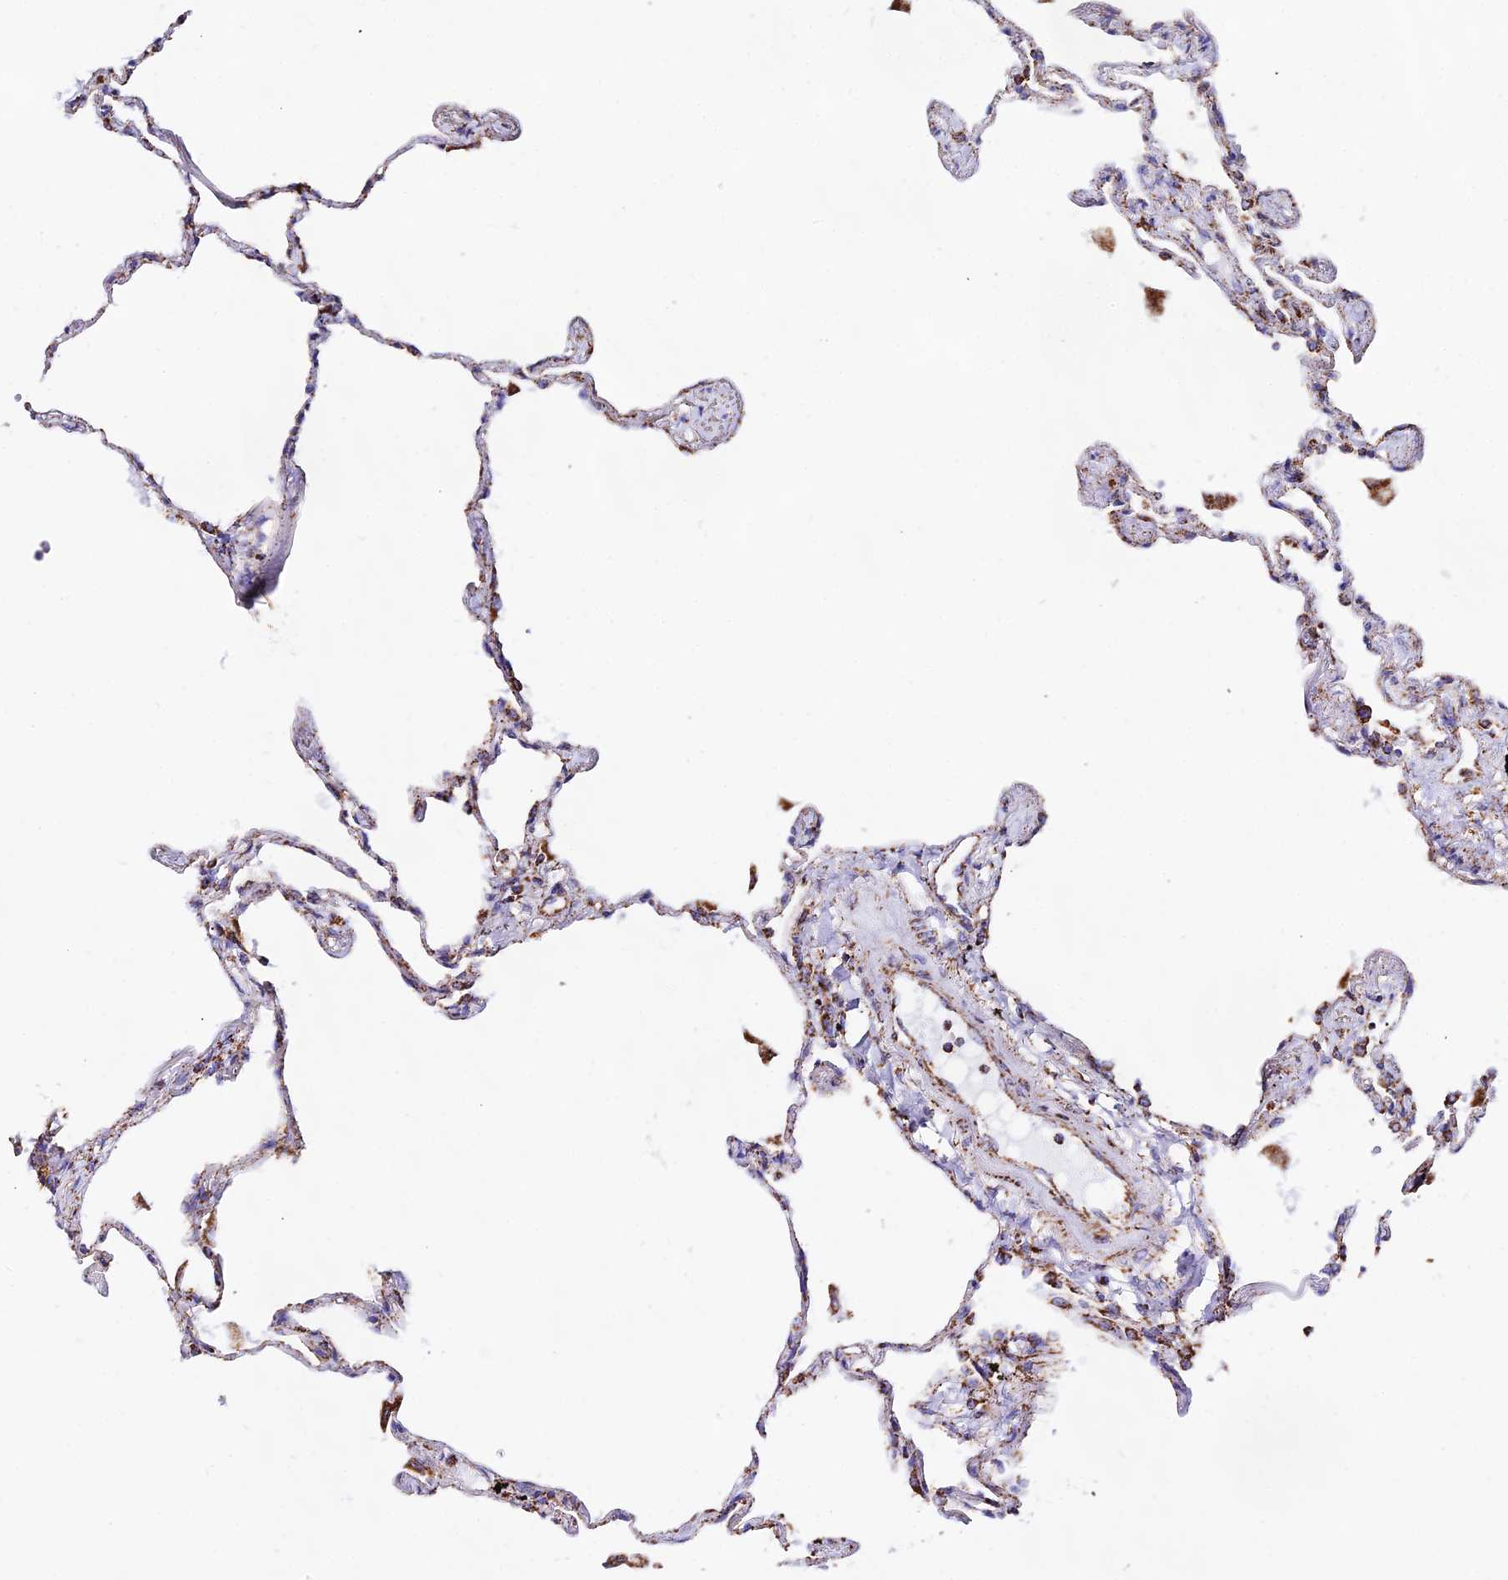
{"staining": {"intensity": "moderate", "quantity": "25%-75%", "location": "cytoplasmic/membranous"}, "tissue": "lung", "cell_type": "Alveolar cells", "image_type": "normal", "snomed": [{"axis": "morphology", "description": "Normal tissue, NOS"}, {"axis": "topography", "description": "Lung"}], "caption": "This micrograph demonstrates unremarkable lung stained with immunohistochemistry to label a protein in brown. The cytoplasmic/membranous of alveolar cells show moderate positivity for the protein. Nuclei are counter-stained blue.", "gene": "ATP5PD", "patient": {"sex": "female", "age": 67}}